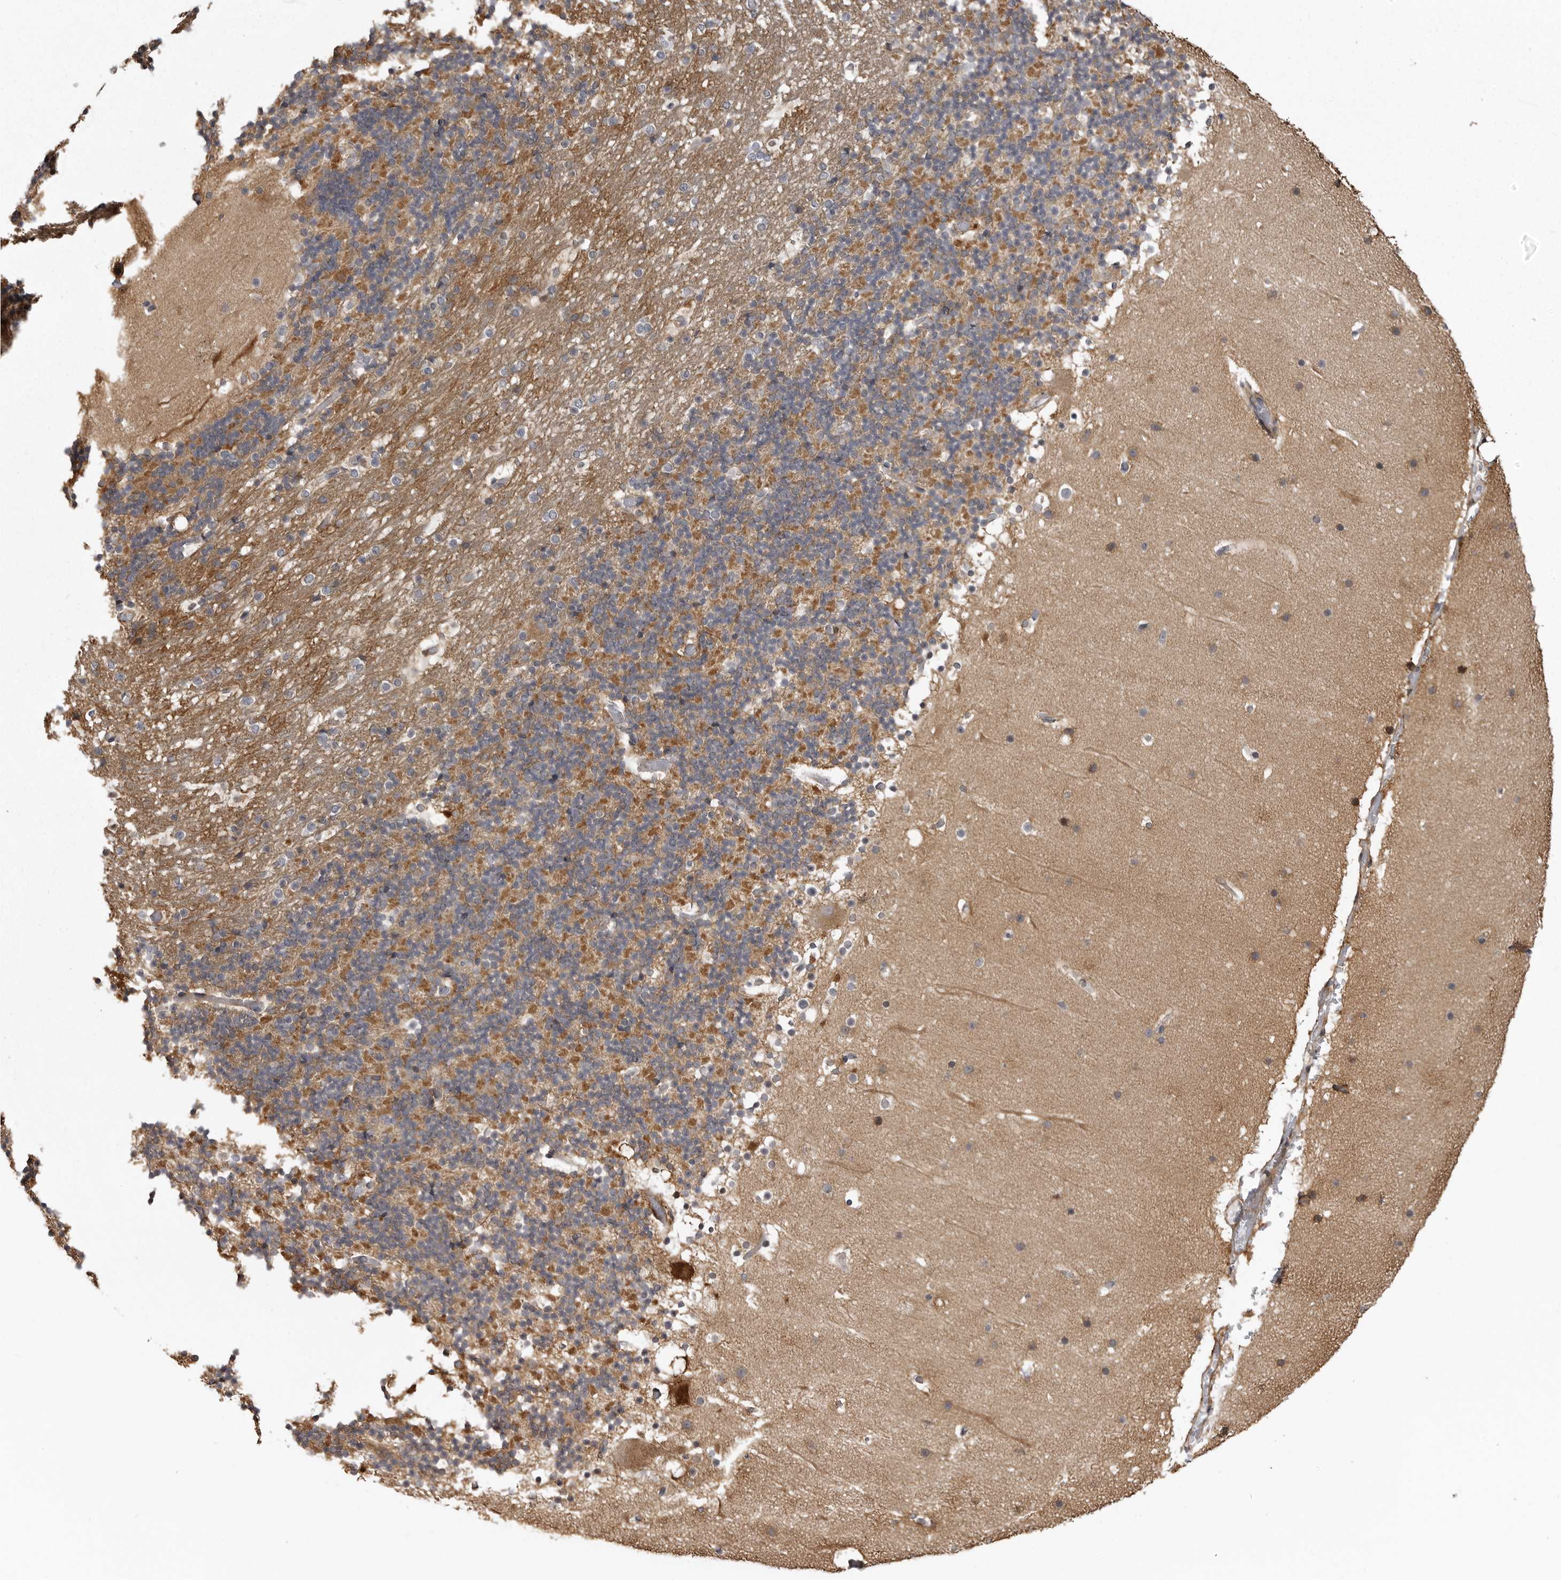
{"staining": {"intensity": "weak", "quantity": "25%-75%", "location": "cytoplasmic/membranous"}, "tissue": "cerebellum", "cell_type": "Cells in granular layer", "image_type": "normal", "snomed": [{"axis": "morphology", "description": "Normal tissue, NOS"}, {"axis": "topography", "description": "Cerebellum"}], "caption": "Immunohistochemical staining of unremarkable human cerebellum demonstrates 25%-75% levels of weak cytoplasmic/membranous protein positivity in about 25%-75% of cells in granular layer.", "gene": "ZNRF1", "patient": {"sex": "male", "age": 57}}